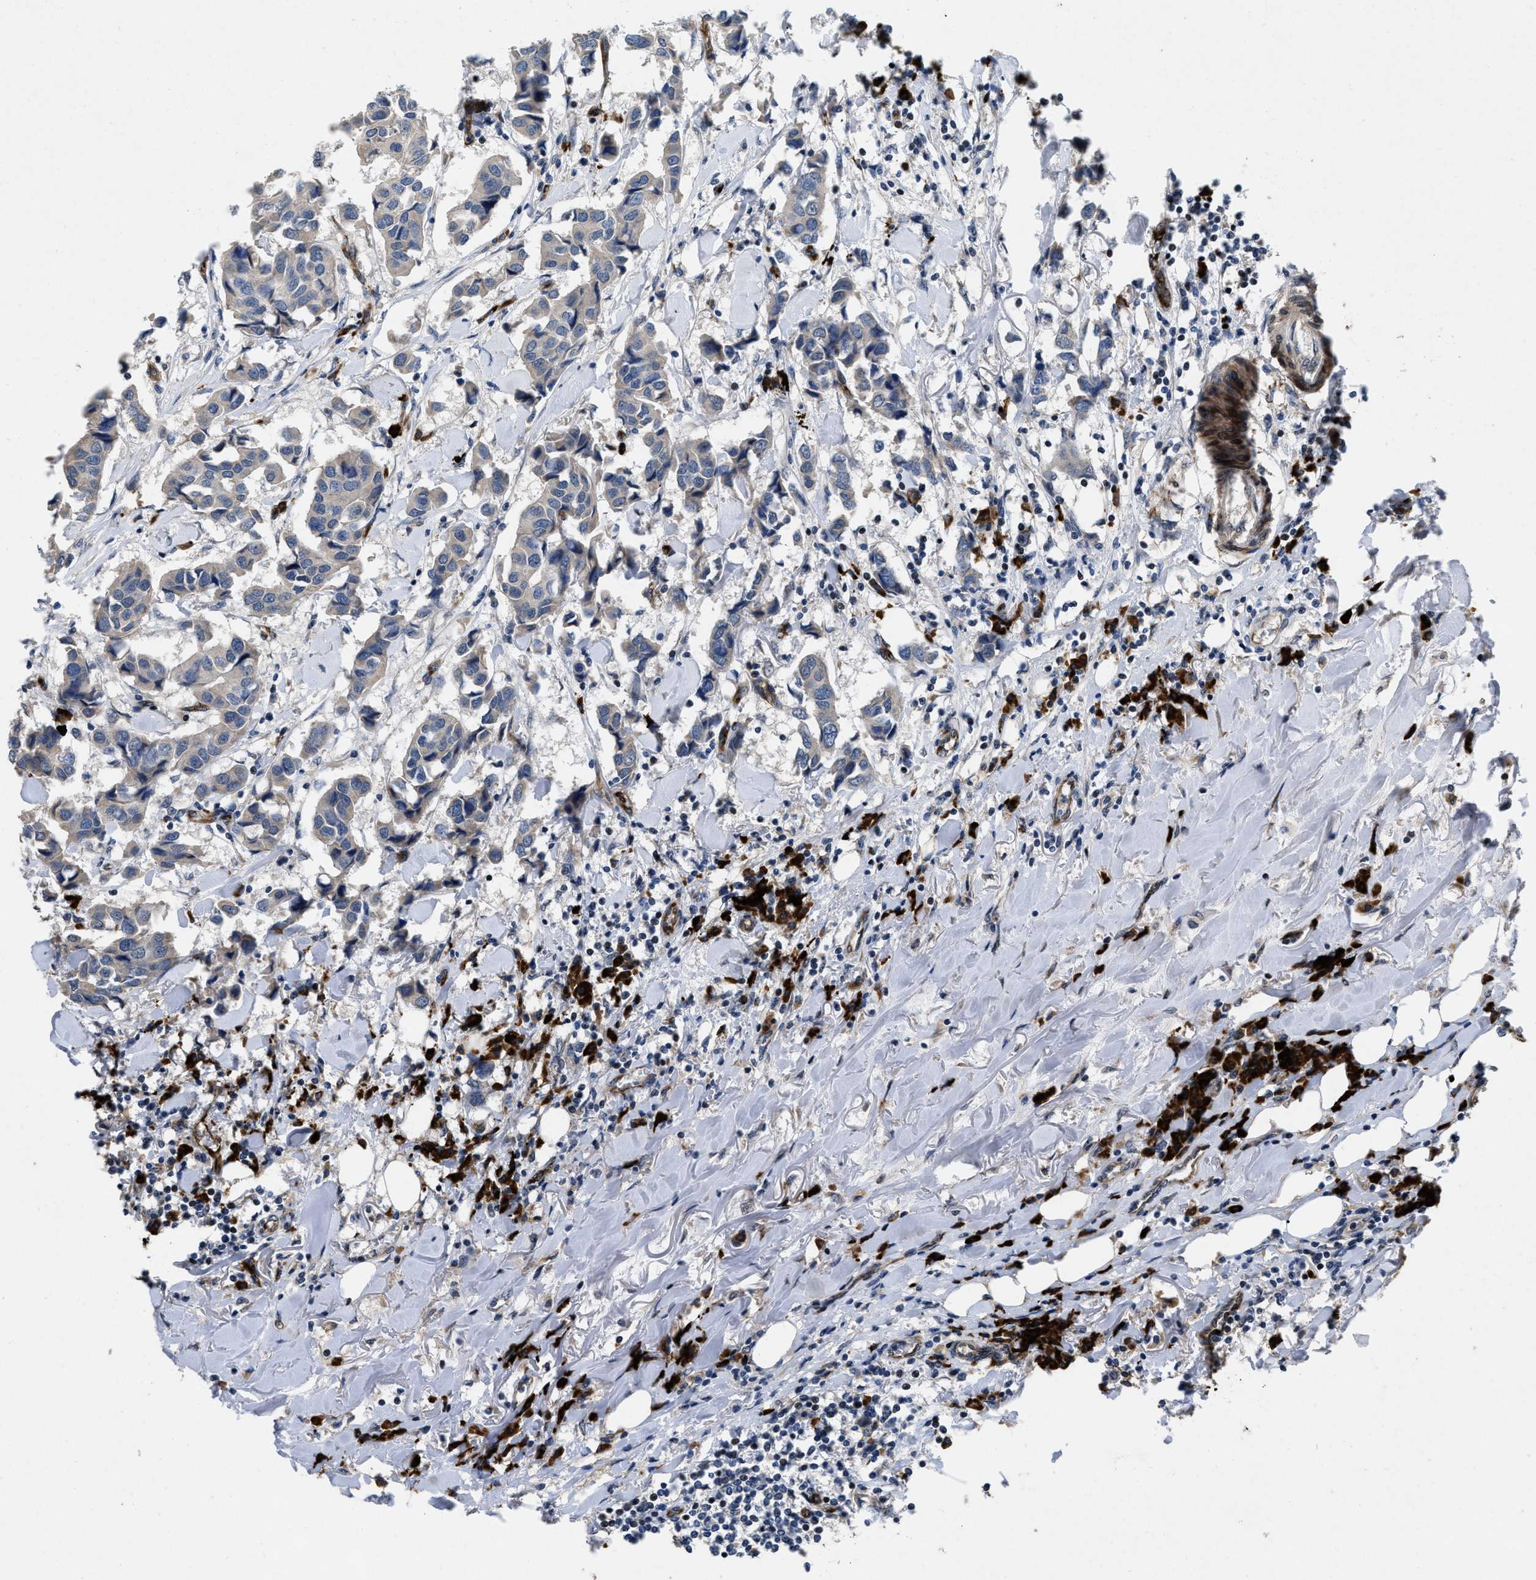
{"staining": {"intensity": "negative", "quantity": "none", "location": "none"}, "tissue": "breast cancer", "cell_type": "Tumor cells", "image_type": "cancer", "snomed": [{"axis": "morphology", "description": "Duct carcinoma"}, {"axis": "topography", "description": "Breast"}], "caption": "High power microscopy image of an immunohistochemistry histopathology image of breast cancer (intraductal carcinoma), revealing no significant staining in tumor cells.", "gene": "HSPA12B", "patient": {"sex": "female", "age": 80}}